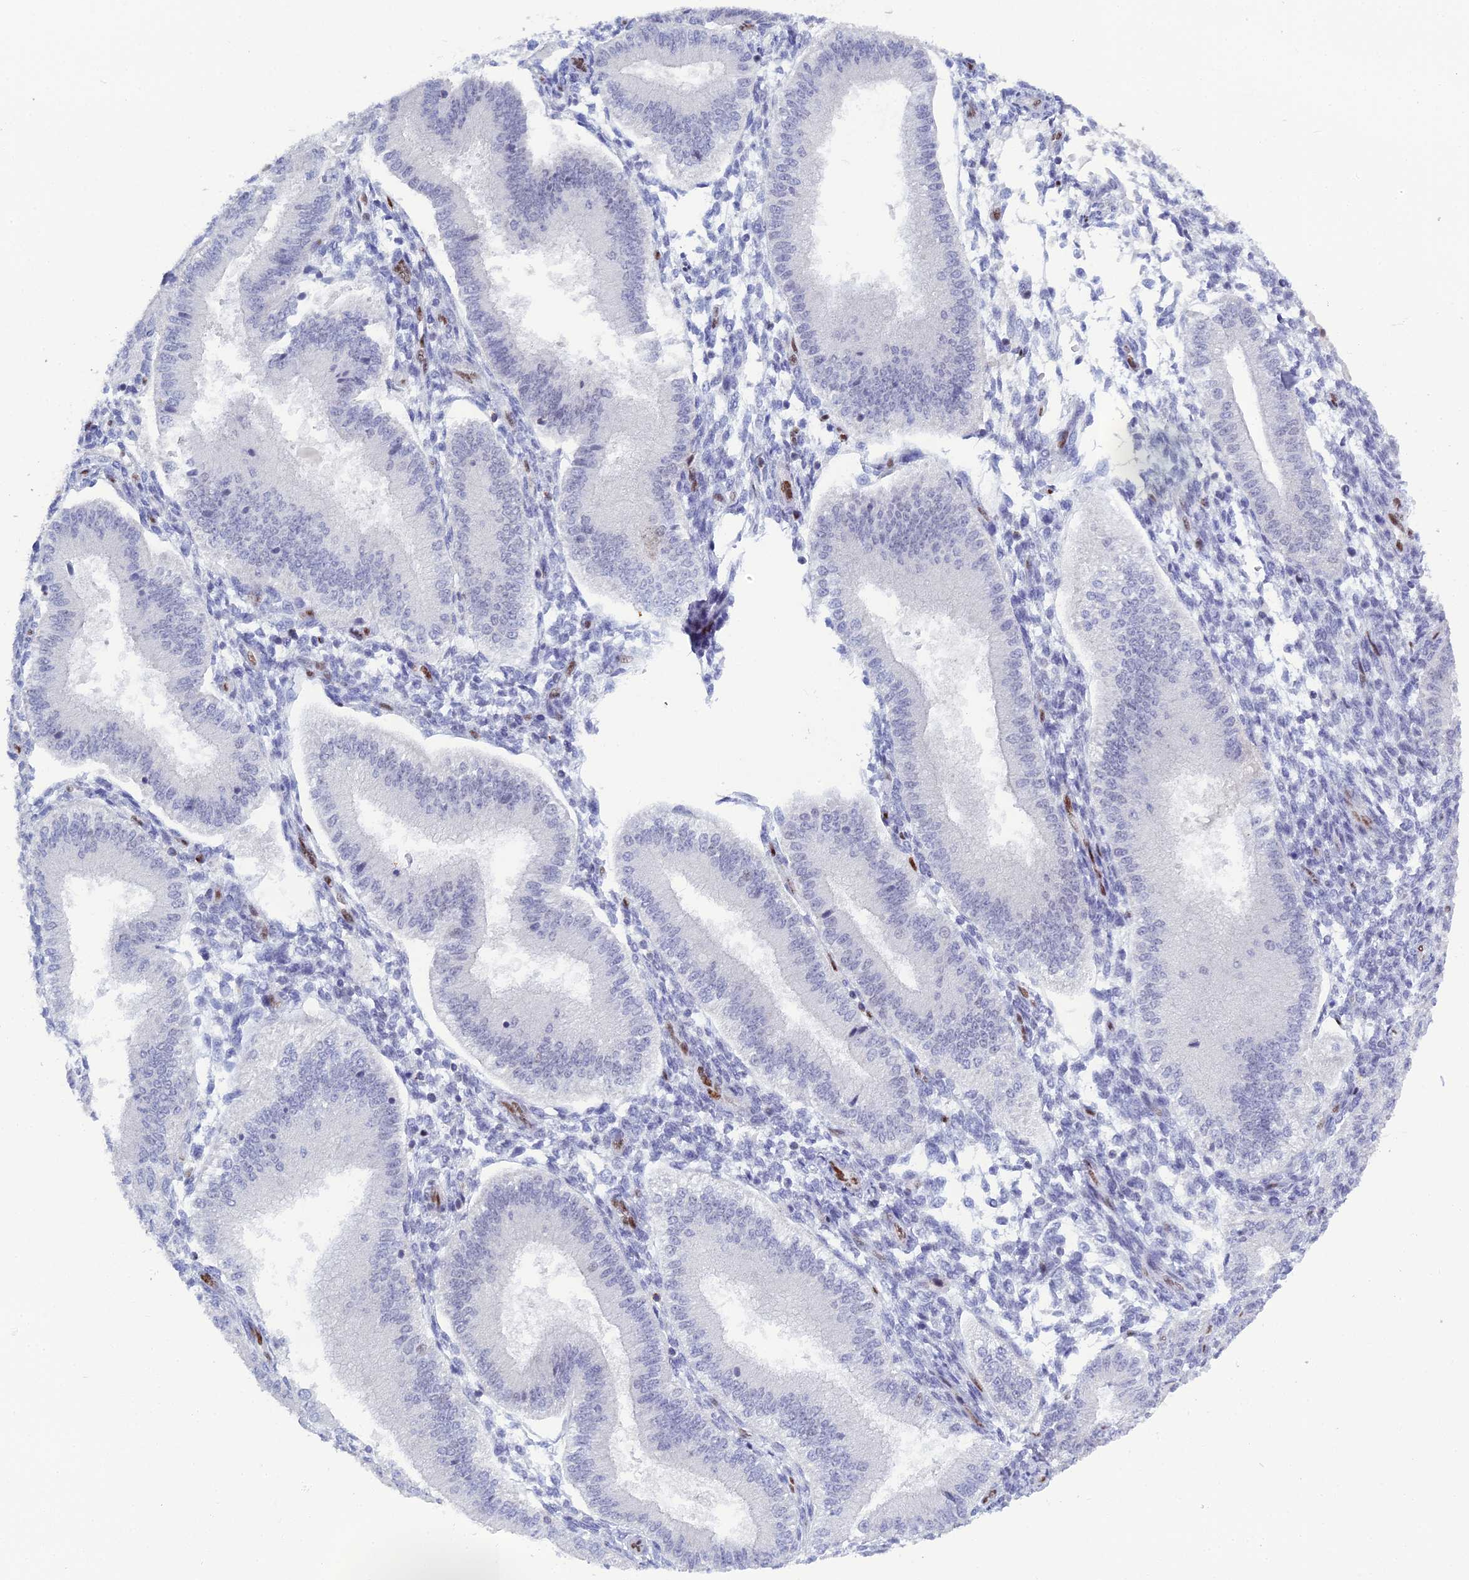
{"staining": {"intensity": "negative", "quantity": "none", "location": "none"}, "tissue": "endometrium", "cell_type": "Cells in endometrial stroma", "image_type": "normal", "snomed": [{"axis": "morphology", "description": "Normal tissue, NOS"}, {"axis": "topography", "description": "Endometrium"}], "caption": "This micrograph is of unremarkable endometrium stained with immunohistochemistry to label a protein in brown with the nuclei are counter-stained blue. There is no expression in cells in endometrial stroma. (DAB (3,3'-diaminobenzidine) immunohistochemistry visualized using brightfield microscopy, high magnification).", "gene": "NOL4L", "patient": {"sex": "female", "age": 39}}